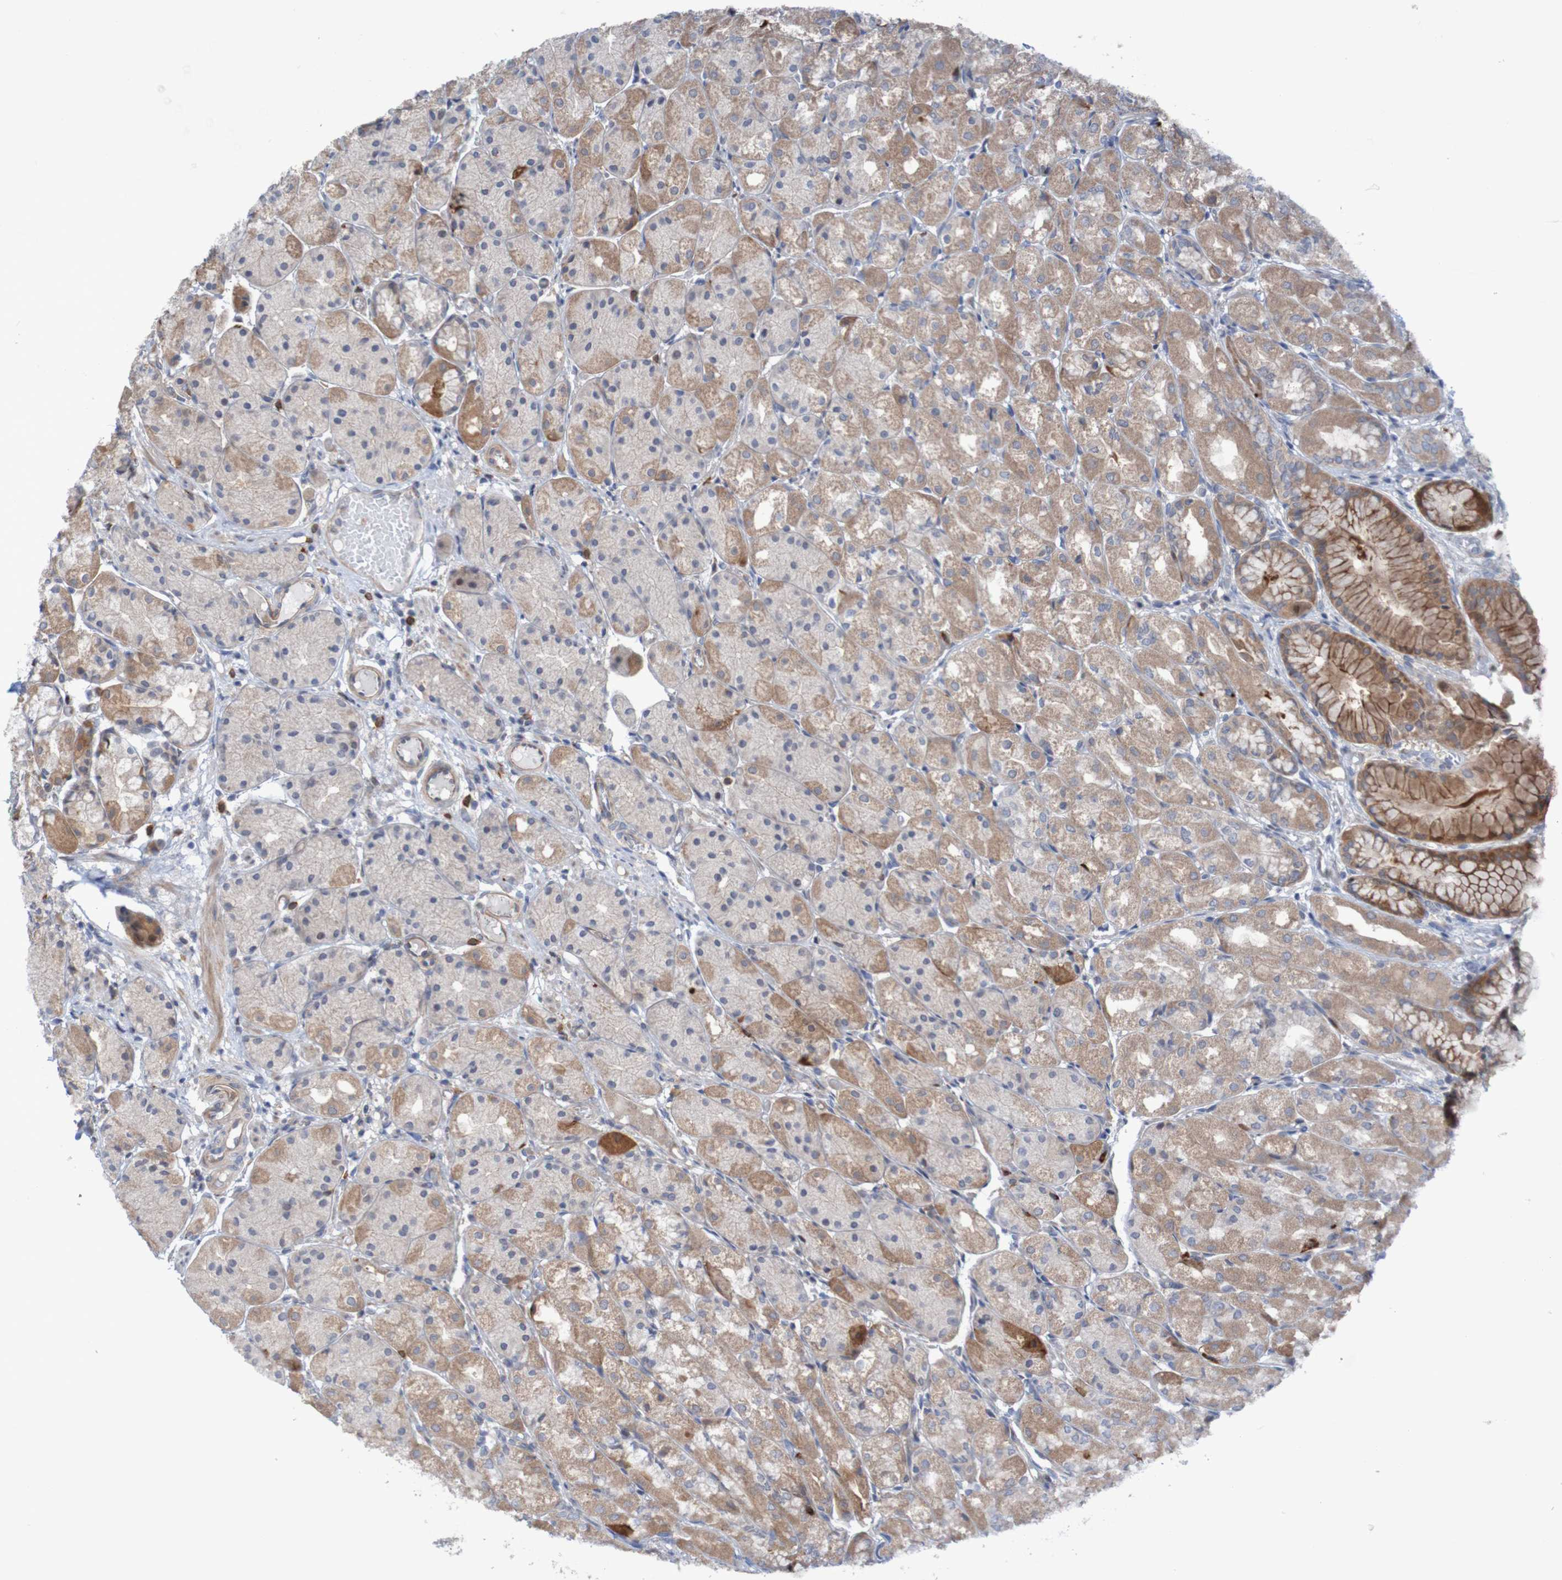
{"staining": {"intensity": "strong", "quantity": "25%-75%", "location": "cytoplasmic/membranous"}, "tissue": "stomach", "cell_type": "Glandular cells", "image_type": "normal", "snomed": [{"axis": "morphology", "description": "Normal tissue, NOS"}, {"axis": "topography", "description": "Stomach, upper"}], "caption": "High-magnification brightfield microscopy of benign stomach stained with DAB (3,3'-diaminobenzidine) (brown) and counterstained with hematoxylin (blue). glandular cells exhibit strong cytoplasmic/membranous staining is identified in approximately25%-75% of cells. Nuclei are stained in blue.", "gene": "ANGPT4", "patient": {"sex": "male", "age": 72}}